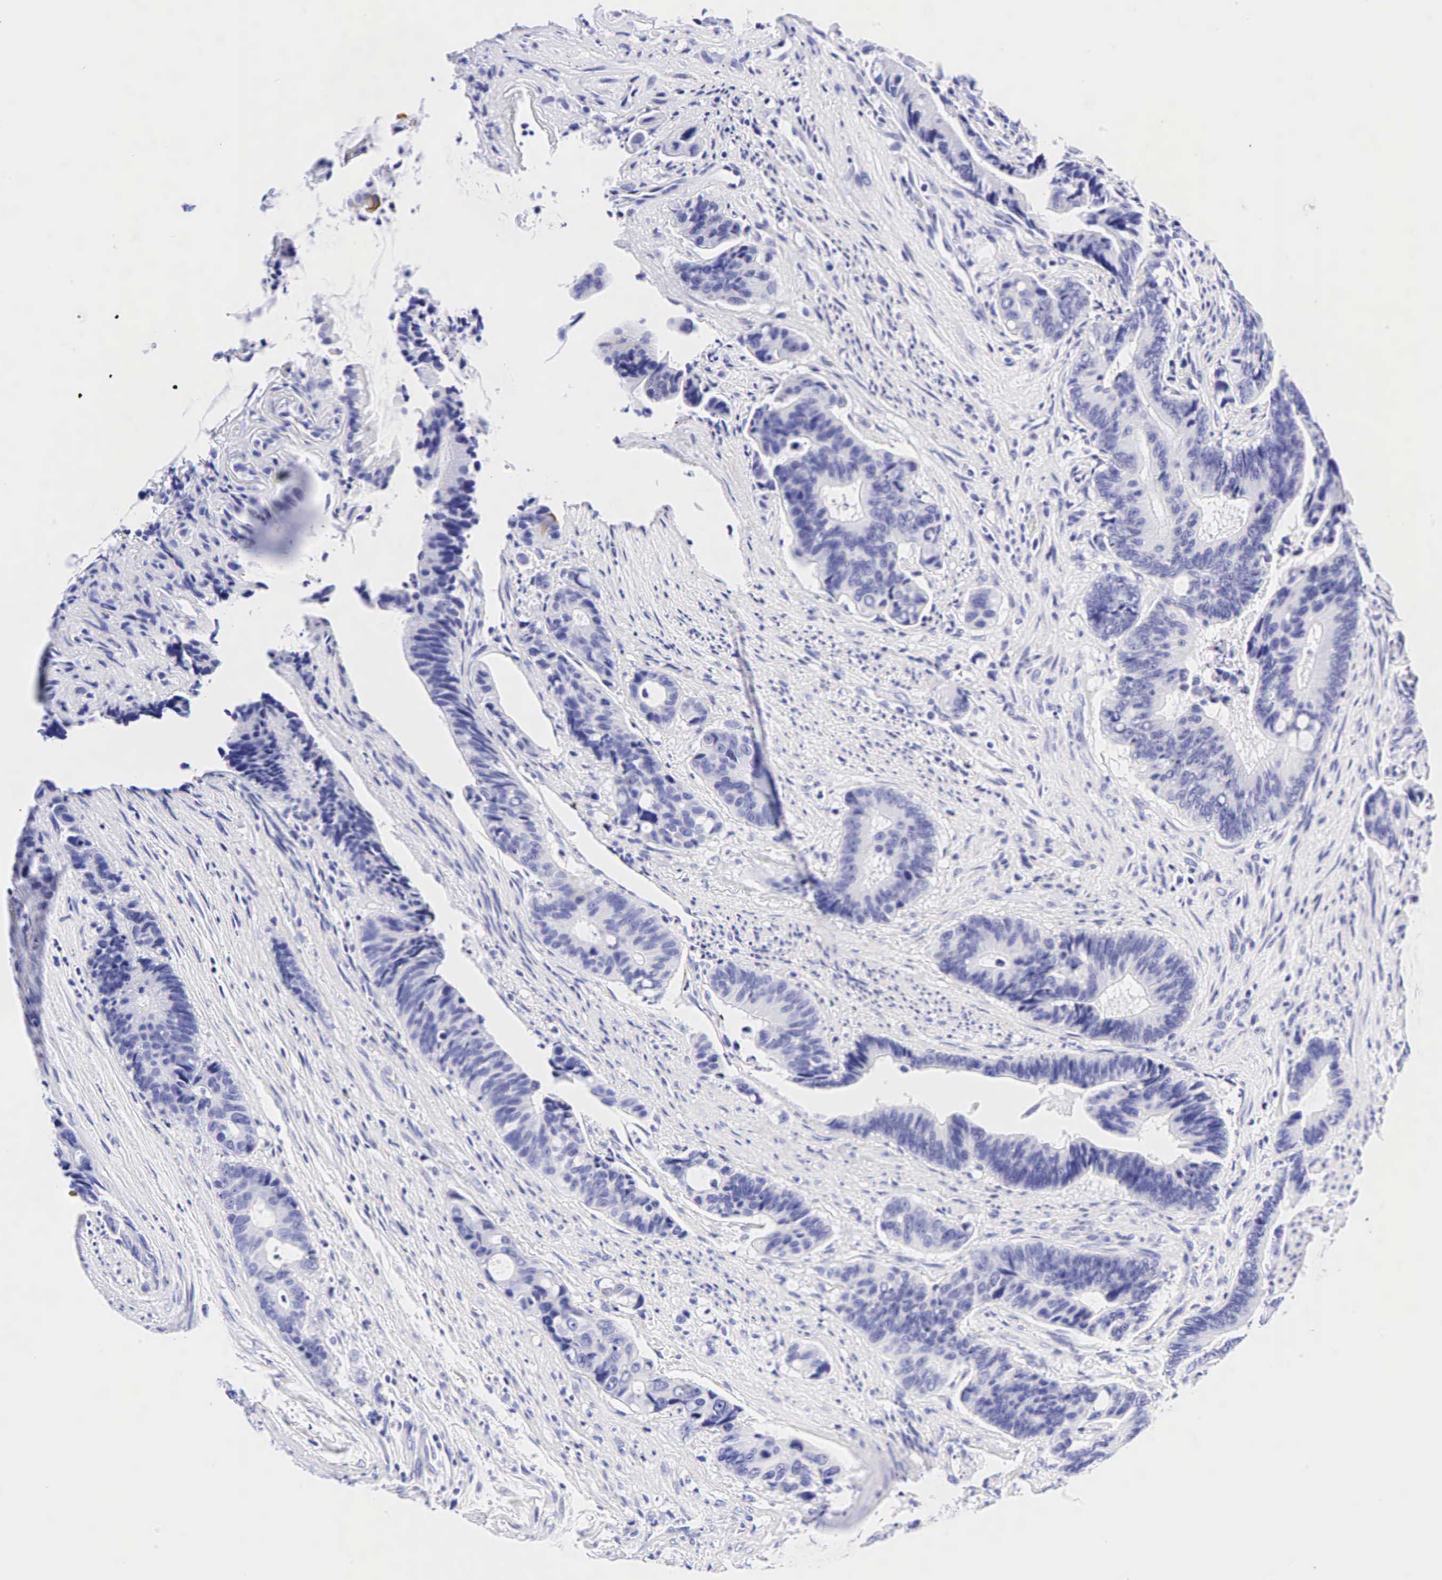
{"staining": {"intensity": "negative", "quantity": "none", "location": "none"}, "tissue": "colorectal cancer", "cell_type": "Tumor cells", "image_type": "cancer", "snomed": [{"axis": "morphology", "description": "Adenocarcinoma, NOS"}, {"axis": "topography", "description": "Colon"}], "caption": "IHC of human adenocarcinoma (colorectal) reveals no positivity in tumor cells.", "gene": "KRT7", "patient": {"sex": "male", "age": 56}}